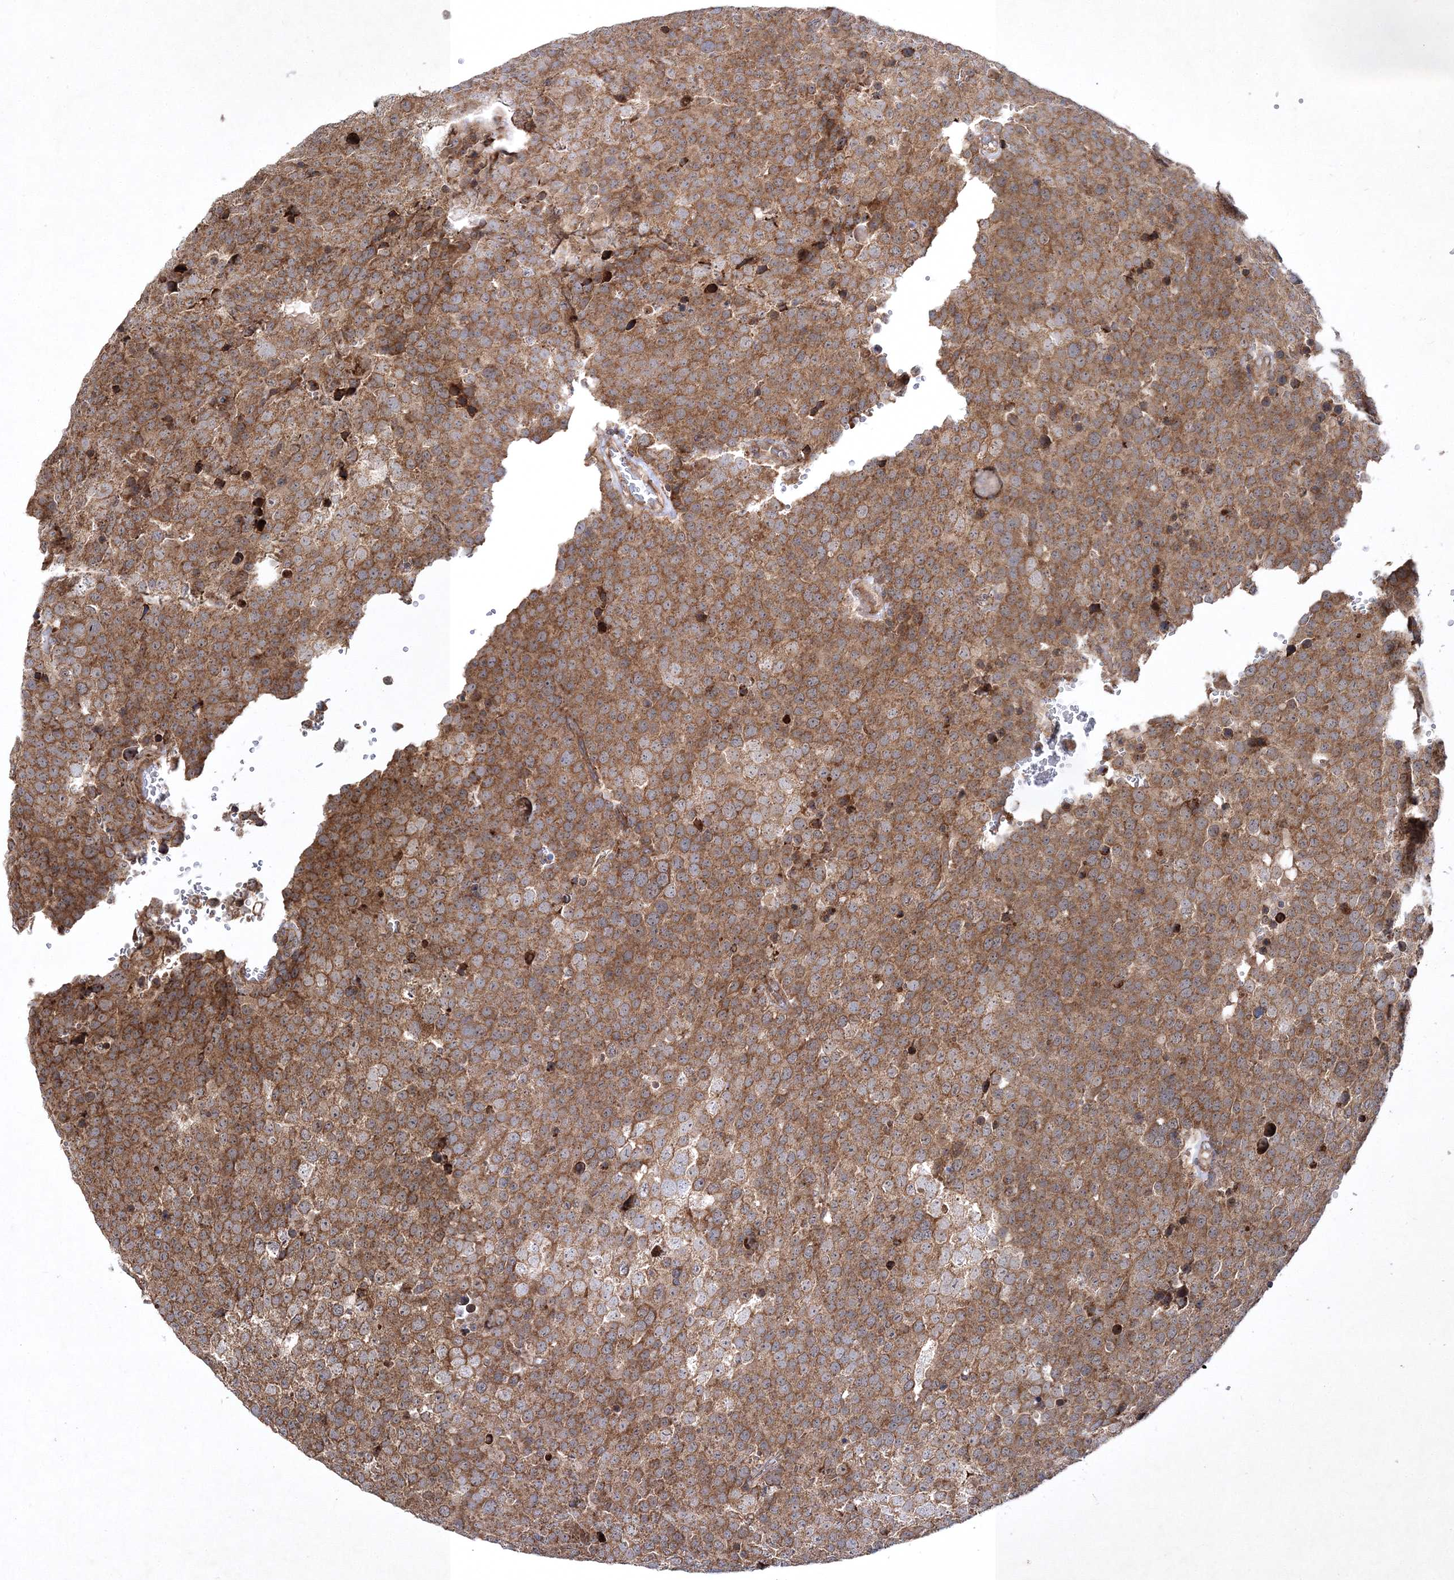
{"staining": {"intensity": "moderate", "quantity": ">75%", "location": "cytoplasmic/membranous"}, "tissue": "testis cancer", "cell_type": "Tumor cells", "image_type": "cancer", "snomed": [{"axis": "morphology", "description": "Seminoma, NOS"}, {"axis": "topography", "description": "Testis"}], "caption": "A photomicrograph of seminoma (testis) stained for a protein exhibits moderate cytoplasmic/membranous brown staining in tumor cells.", "gene": "SCRN3", "patient": {"sex": "male", "age": 71}}